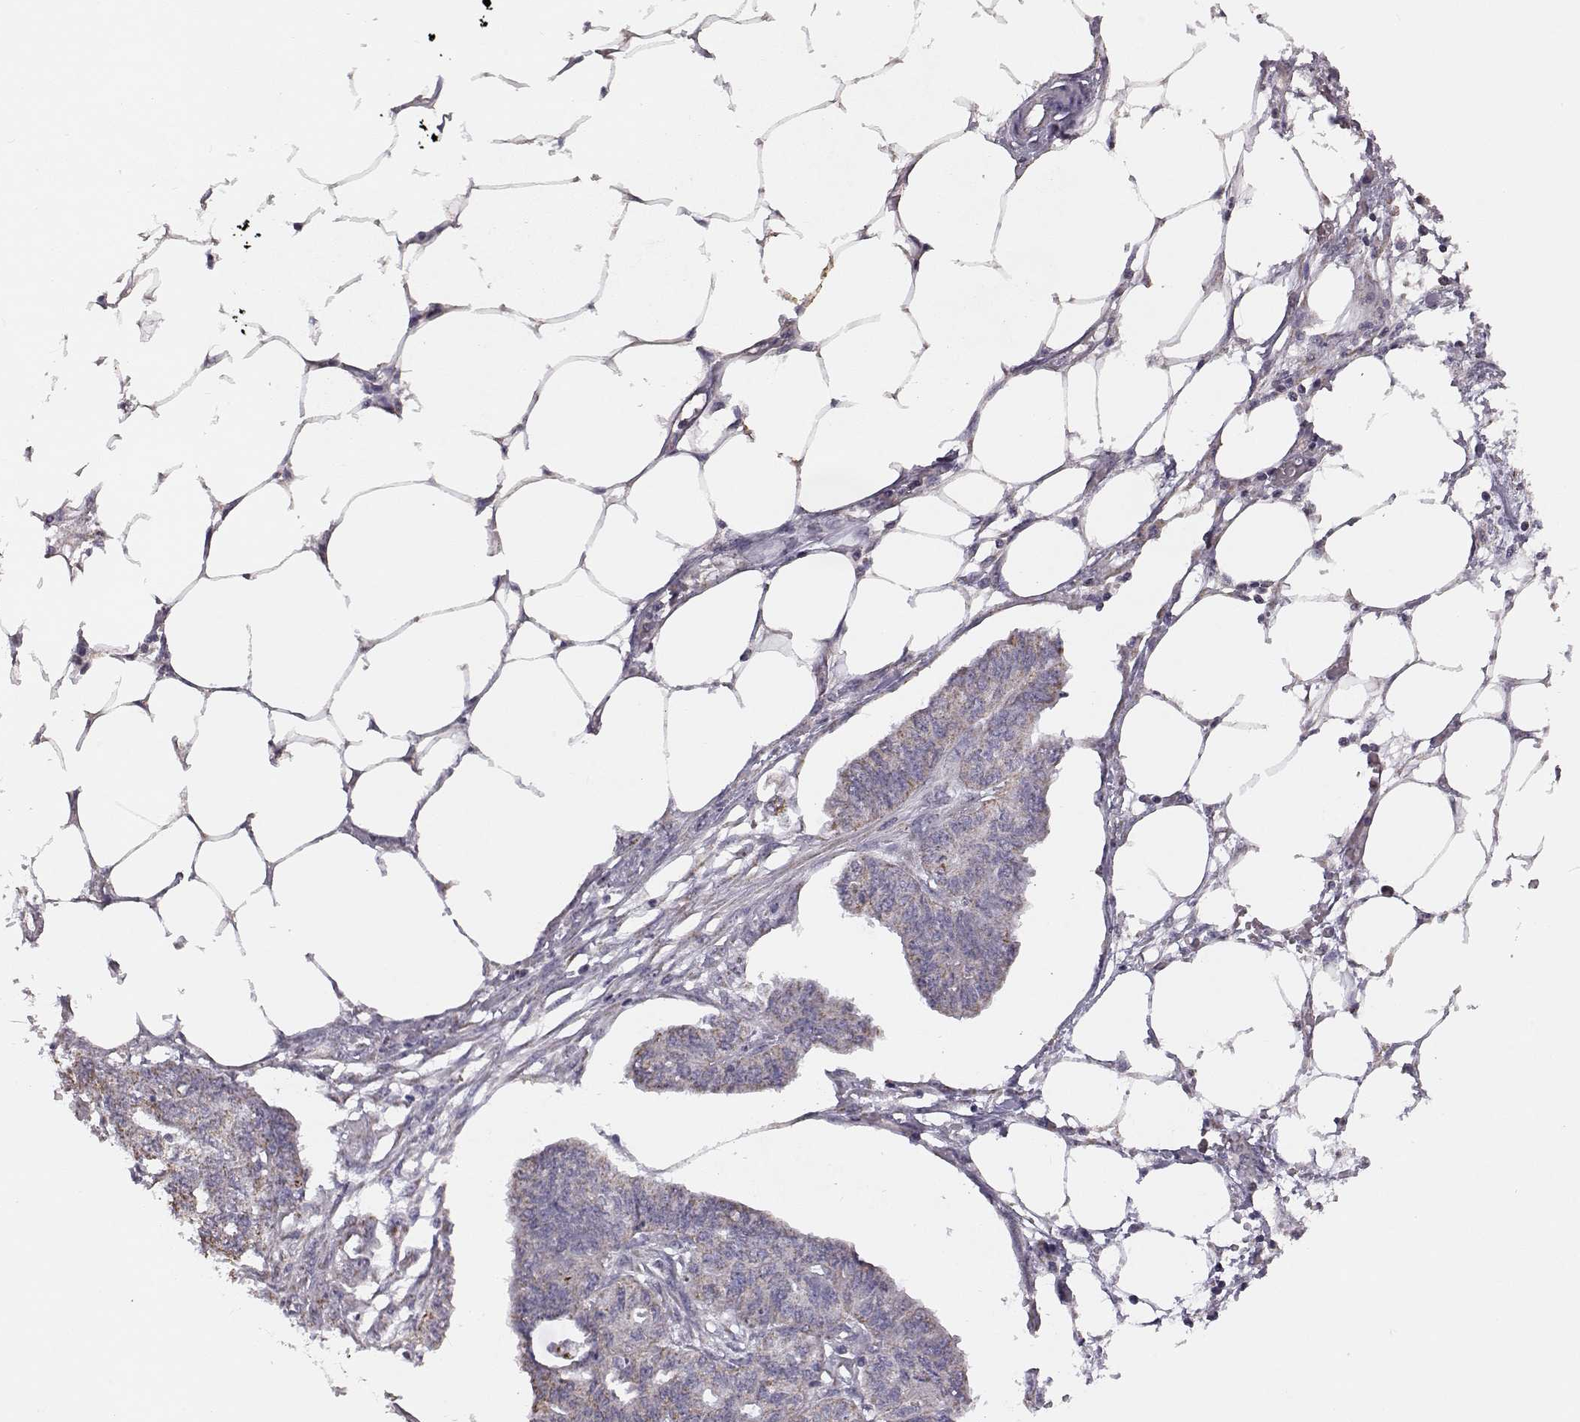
{"staining": {"intensity": "weak", "quantity": "<25%", "location": "cytoplasmic/membranous"}, "tissue": "endometrial cancer", "cell_type": "Tumor cells", "image_type": "cancer", "snomed": [{"axis": "morphology", "description": "Adenocarcinoma, NOS"}, {"axis": "morphology", "description": "Adenocarcinoma, metastatic, NOS"}, {"axis": "topography", "description": "Adipose tissue"}, {"axis": "topography", "description": "Endometrium"}], "caption": "IHC of human endometrial adenocarcinoma exhibits no expression in tumor cells. (DAB (3,3'-diaminobenzidine) IHC, high magnification).", "gene": "ALDH3A1", "patient": {"sex": "female", "age": 67}}